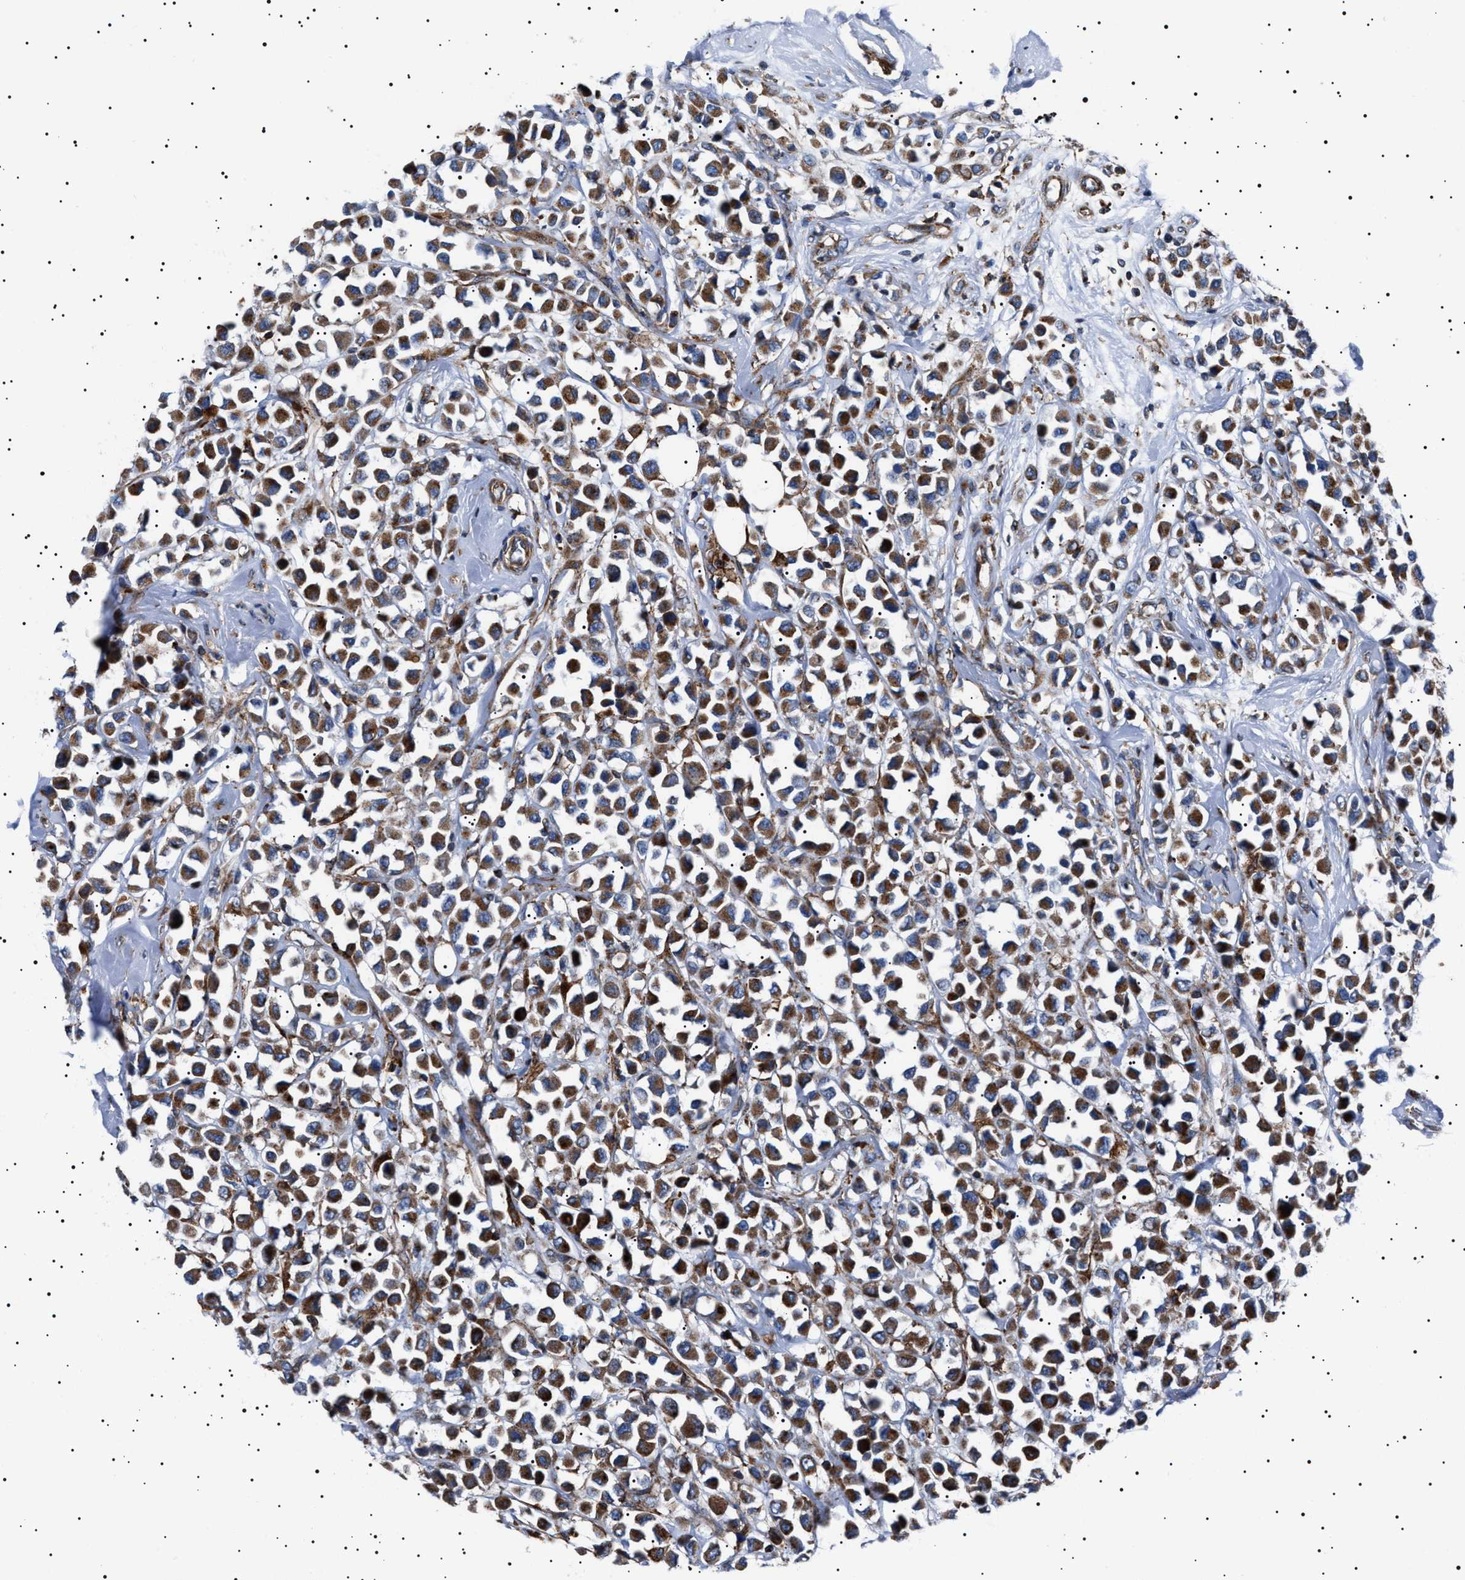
{"staining": {"intensity": "strong", "quantity": ">75%", "location": "cytoplasmic/membranous"}, "tissue": "breast cancer", "cell_type": "Tumor cells", "image_type": "cancer", "snomed": [{"axis": "morphology", "description": "Duct carcinoma"}, {"axis": "topography", "description": "Breast"}], "caption": "This micrograph exhibits infiltrating ductal carcinoma (breast) stained with IHC to label a protein in brown. The cytoplasmic/membranous of tumor cells show strong positivity for the protein. Nuclei are counter-stained blue.", "gene": "NEU1", "patient": {"sex": "female", "age": 61}}